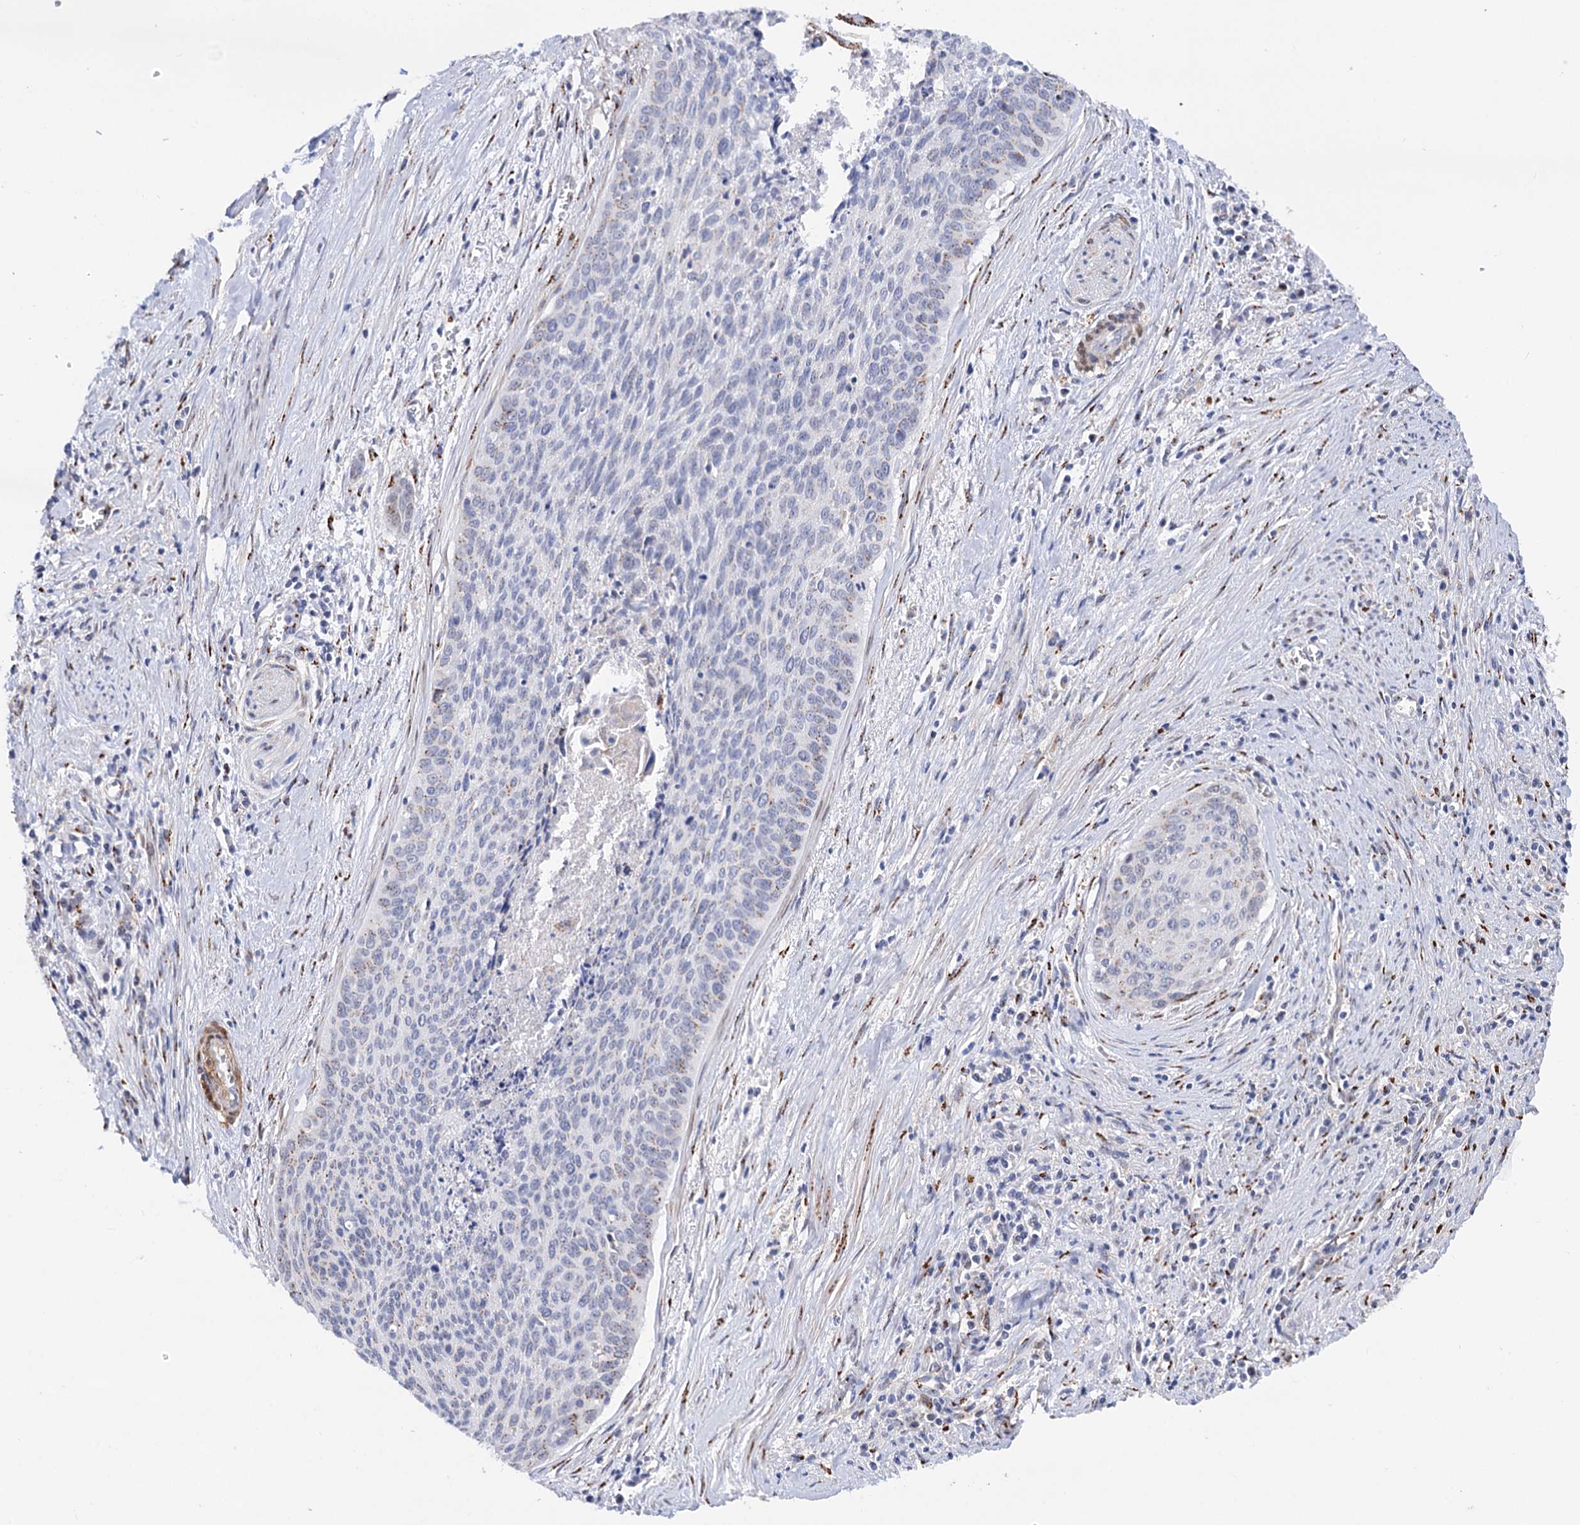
{"staining": {"intensity": "weak", "quantity": "<25%", "location": "cytoplasmic/membranous"}, "tissue": "cervical cancer", "cell_type": "Tumor cells", "image_type": "cancer", "snomed": [{"axis": "morphology", "description": "Squamous cell carcinoma, NOS"}, {"axis": "topography", "description": "Cervix"}], "caption": "Protein analysis of cervical cancer exhibits no significant positivity in tumor cells. The staining is performed using DAB (3,3'-diaminobenzidine) brown chromogen with nuclei counter-stained in using hematoxylin.", "gene": "C11orf96", "patient": {"sex": "female", "age": 55}}